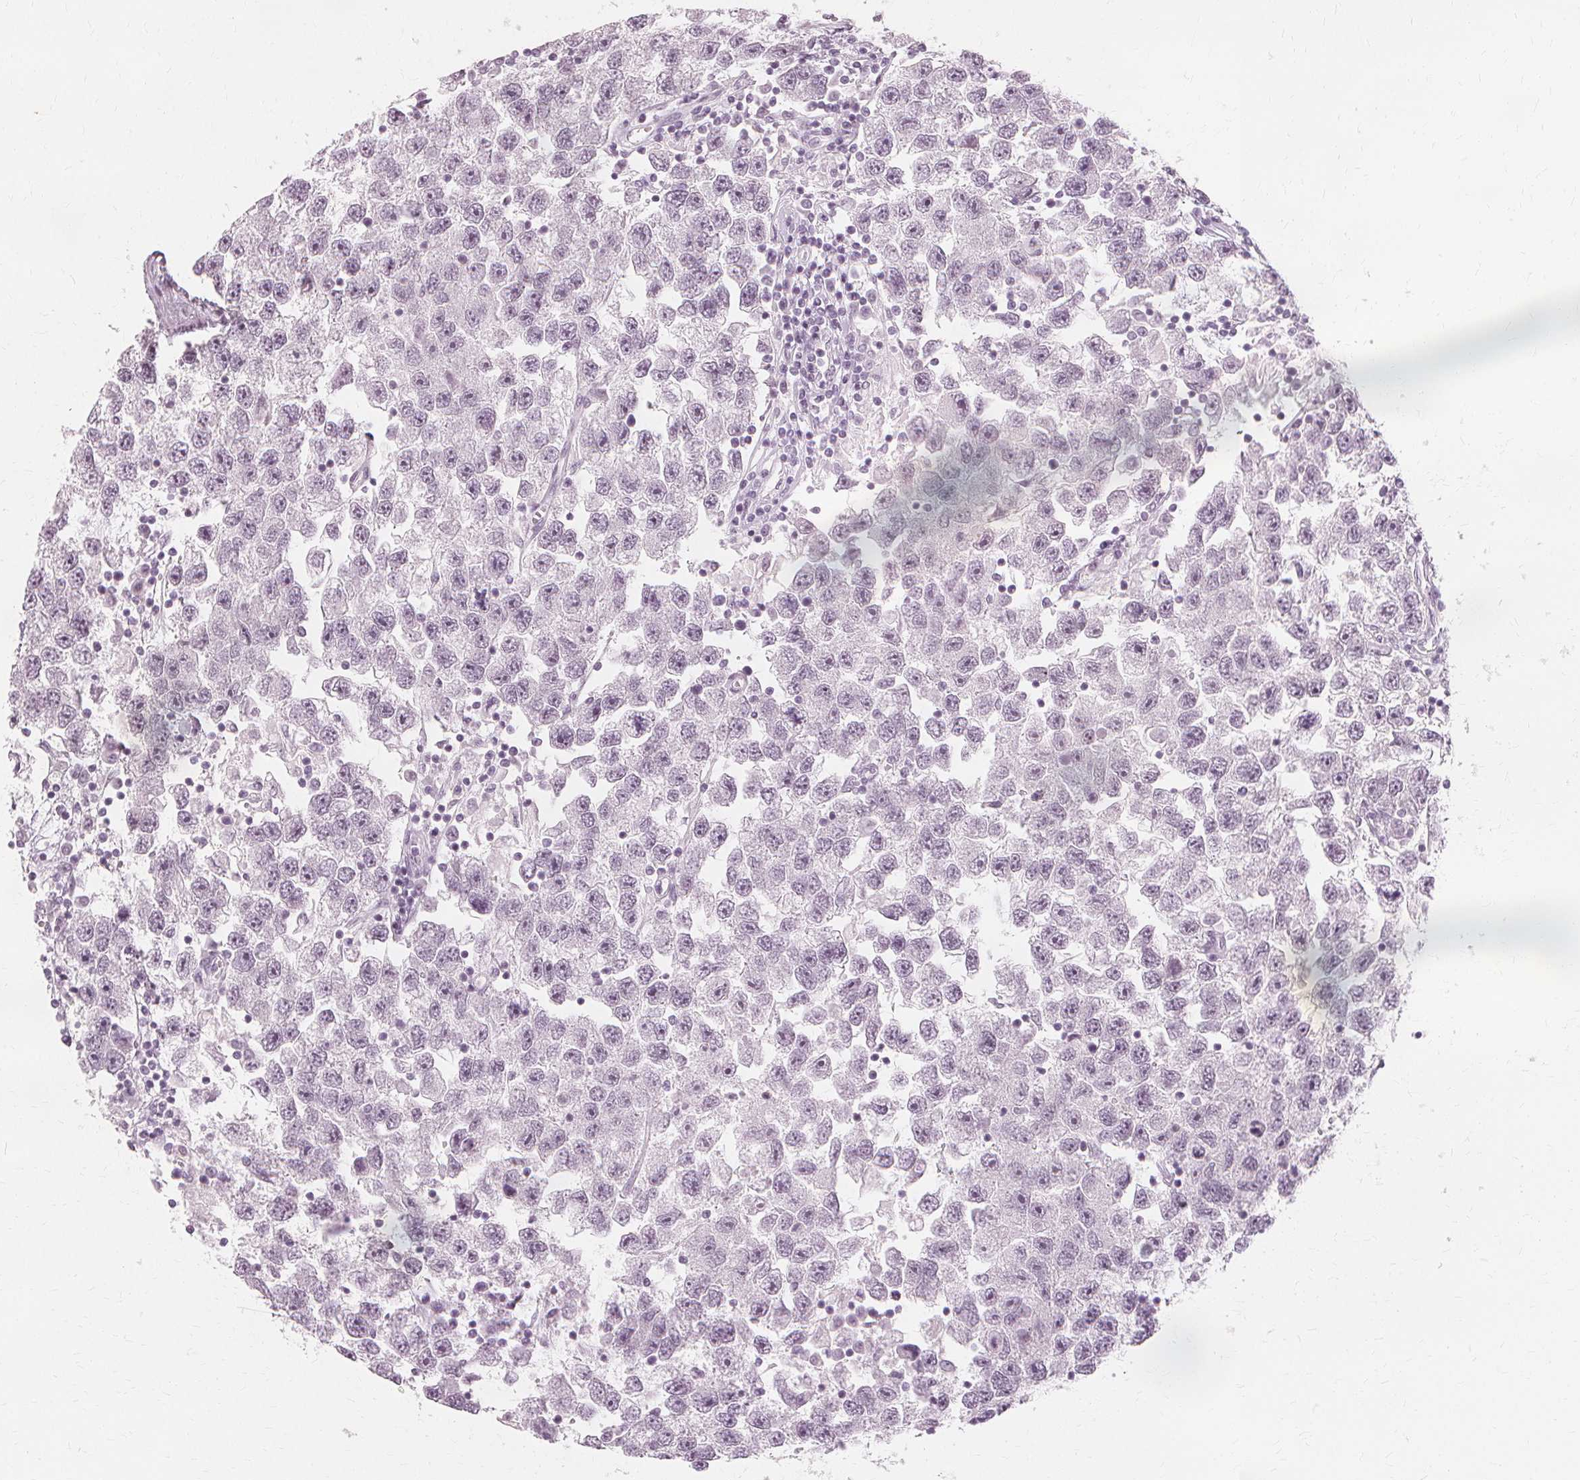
{"staining": {"intensity": "negative", "quantity": "none", "location": "none"}, "tissue": "testis cancer", "cell_type": "Tumor cells", "image_type": "cancer", "snomed": [{"axis": "morphology", "description": "Seminoma, NOS"}, {"axis": "topography", "description": "Testis"}], "caption": "The immunohistochemistry histopathology image has no significant expression in tumor cells of testis seminoma tissue.", "gene": "NXPE1", "patient": {"sex": "male", "age": 26}}